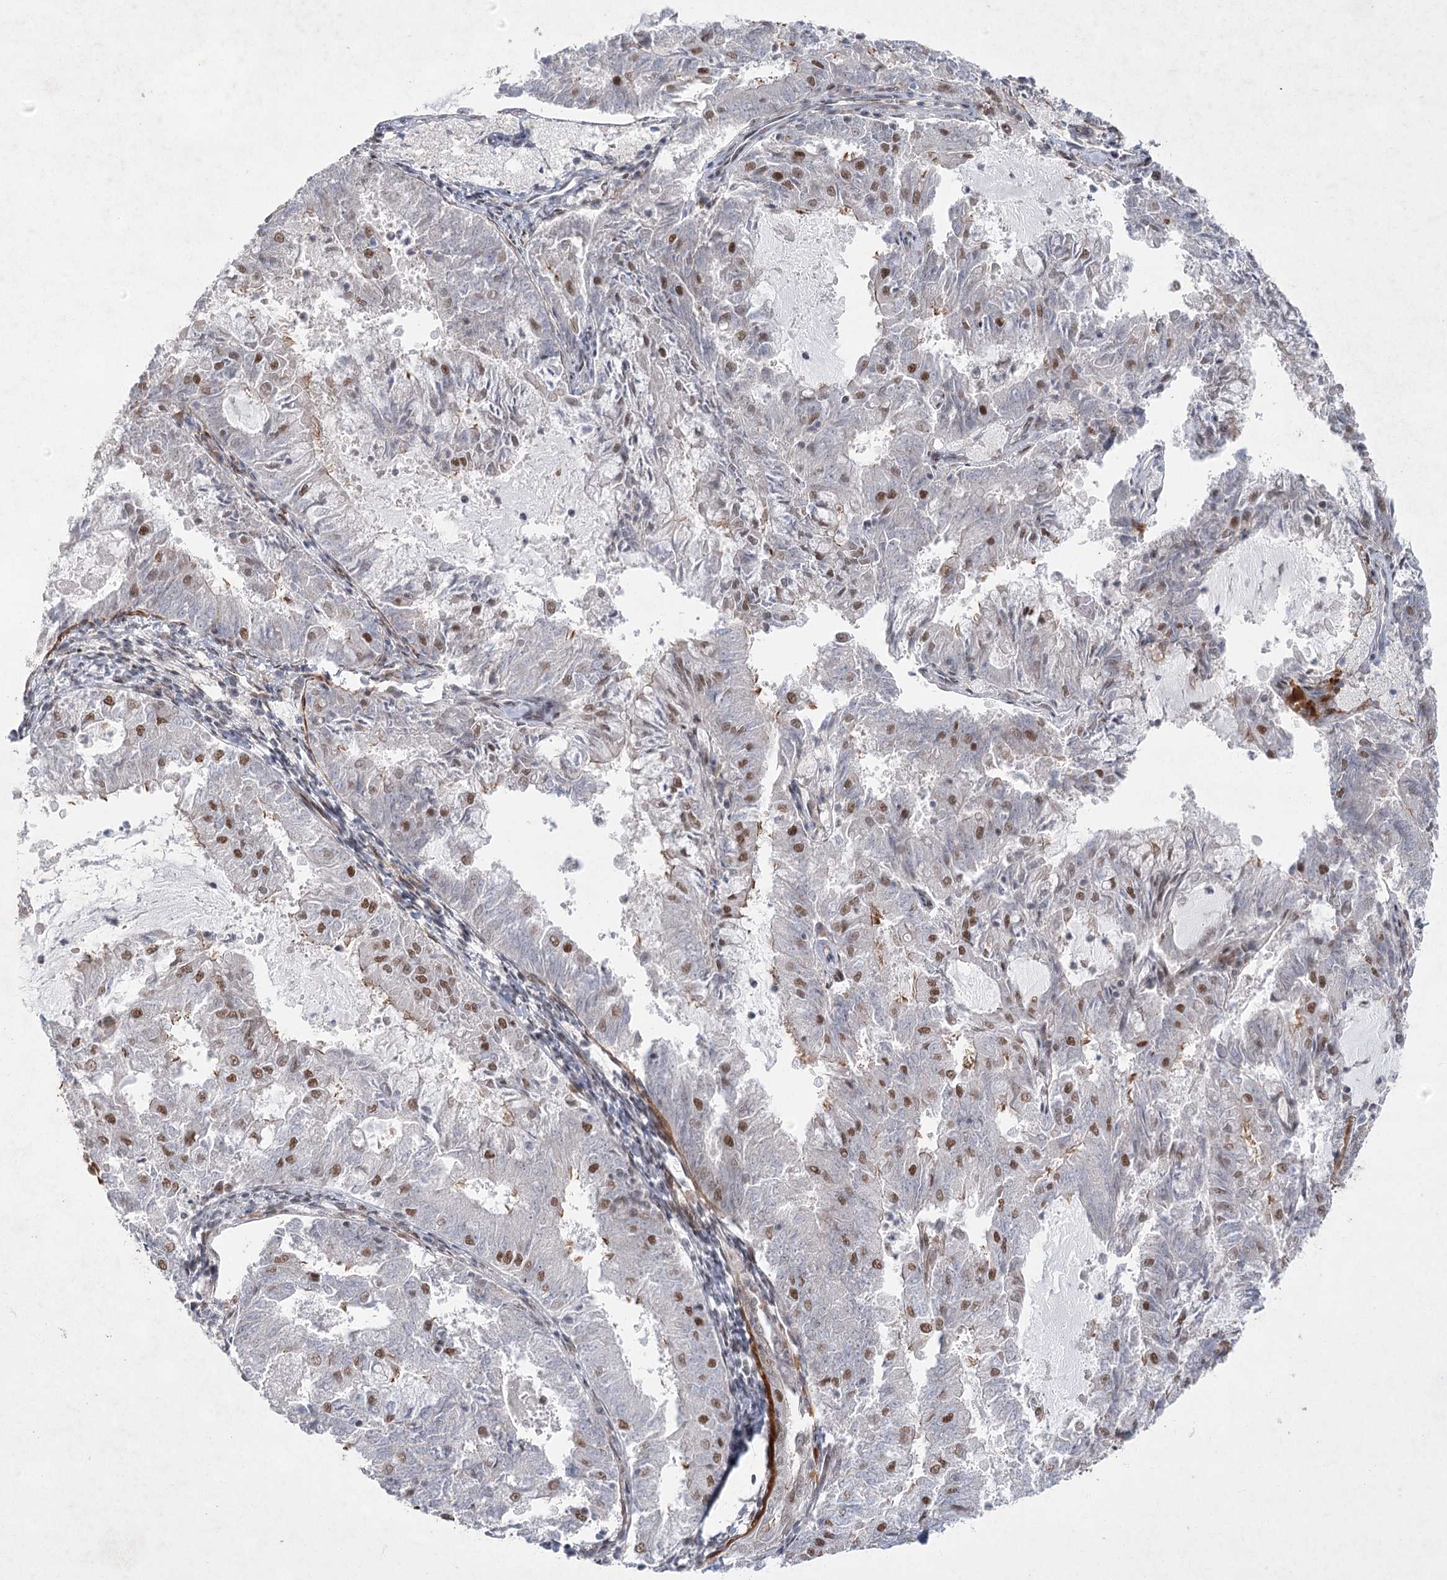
{"staining": {"intensity": "moderate", "quantity": "25%-75%", "location": "nuclear"}, "tissue": "endometrial cancer", "cell_type": "Tumor cells", "image_type": "cancer", "snomed": [{"axis": "morphology", "description": "Adenocarcinoma, NOS"}, {"axis": "topography", "description": "Endometrium"}], "caption": "Immunohistochemistry (IHC) of endometrial cancer demonstrates medium levels of moderate nuclear positivity in about 25%-75% of tumor cells.", "gene": "ZCCHC8", "patient": {"sex": "female", "age": 57}}